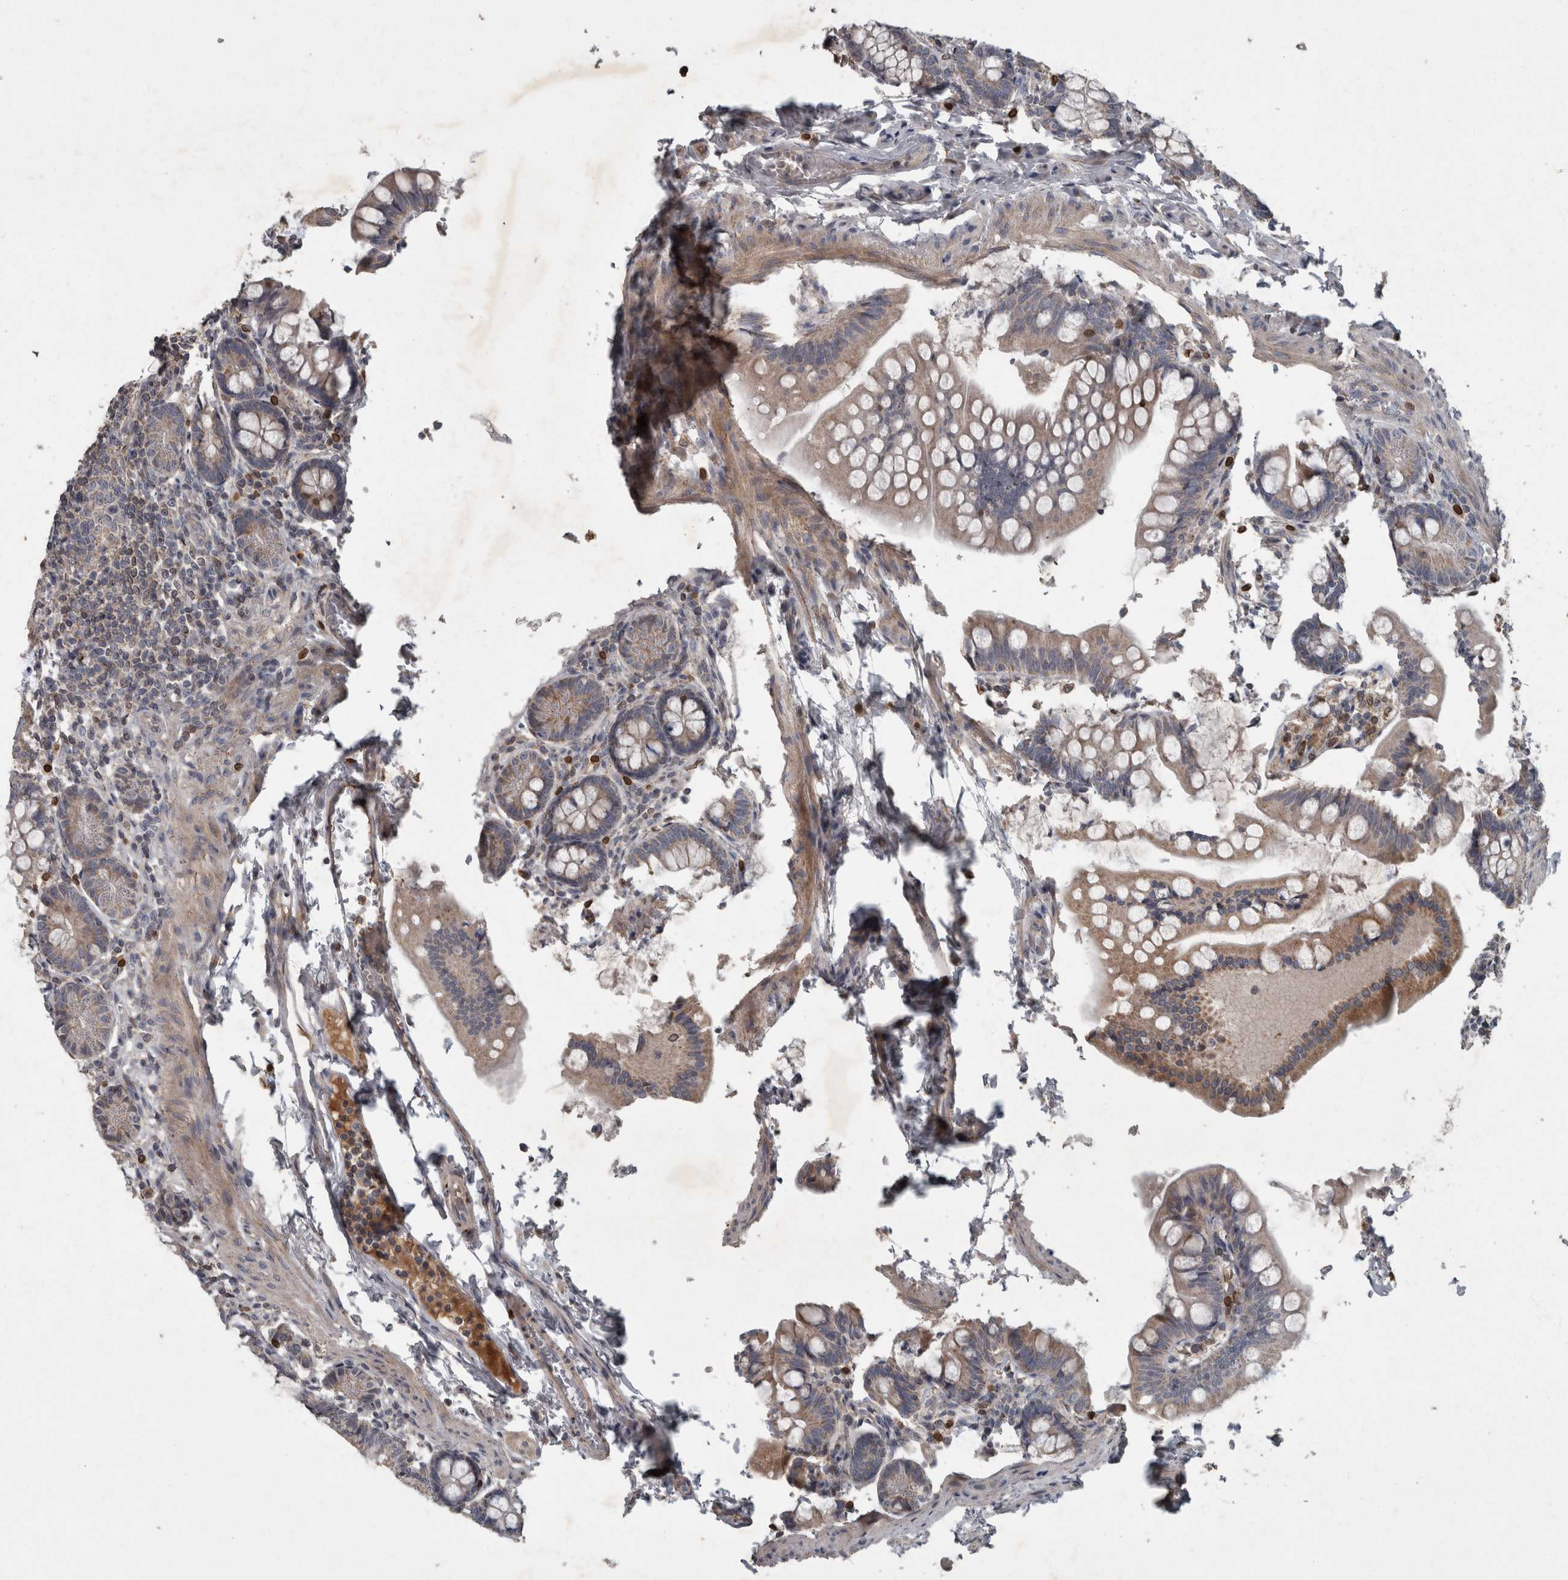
{"staining": {"intensity": "moderate", "quantity": "25%-75%", "location": "cytoplasmic/membranous"}, "tissue": "small intestine", "cell_type": "Glandular cells", "image_type": "normal", "snomed": [{"axis": "morphology", "description": "Normal tissue, NOS"}, {"axis": "topography", "description": "Small intestine"}], "caption": "Immunohistochemical staining of benign small intestine exhibits 25%-75% levels of moderate cytoplasmic/membranous protein staining in approximately 25%-75% of glandular cells. The staining was performed using DAB to visualize the protein expression in brown, while the nuclei were stained in blue with hematoxylin (Magnification: 20x).", "gene": "PPP1R3C", "patient": {"sex": "male", "age": 7}}